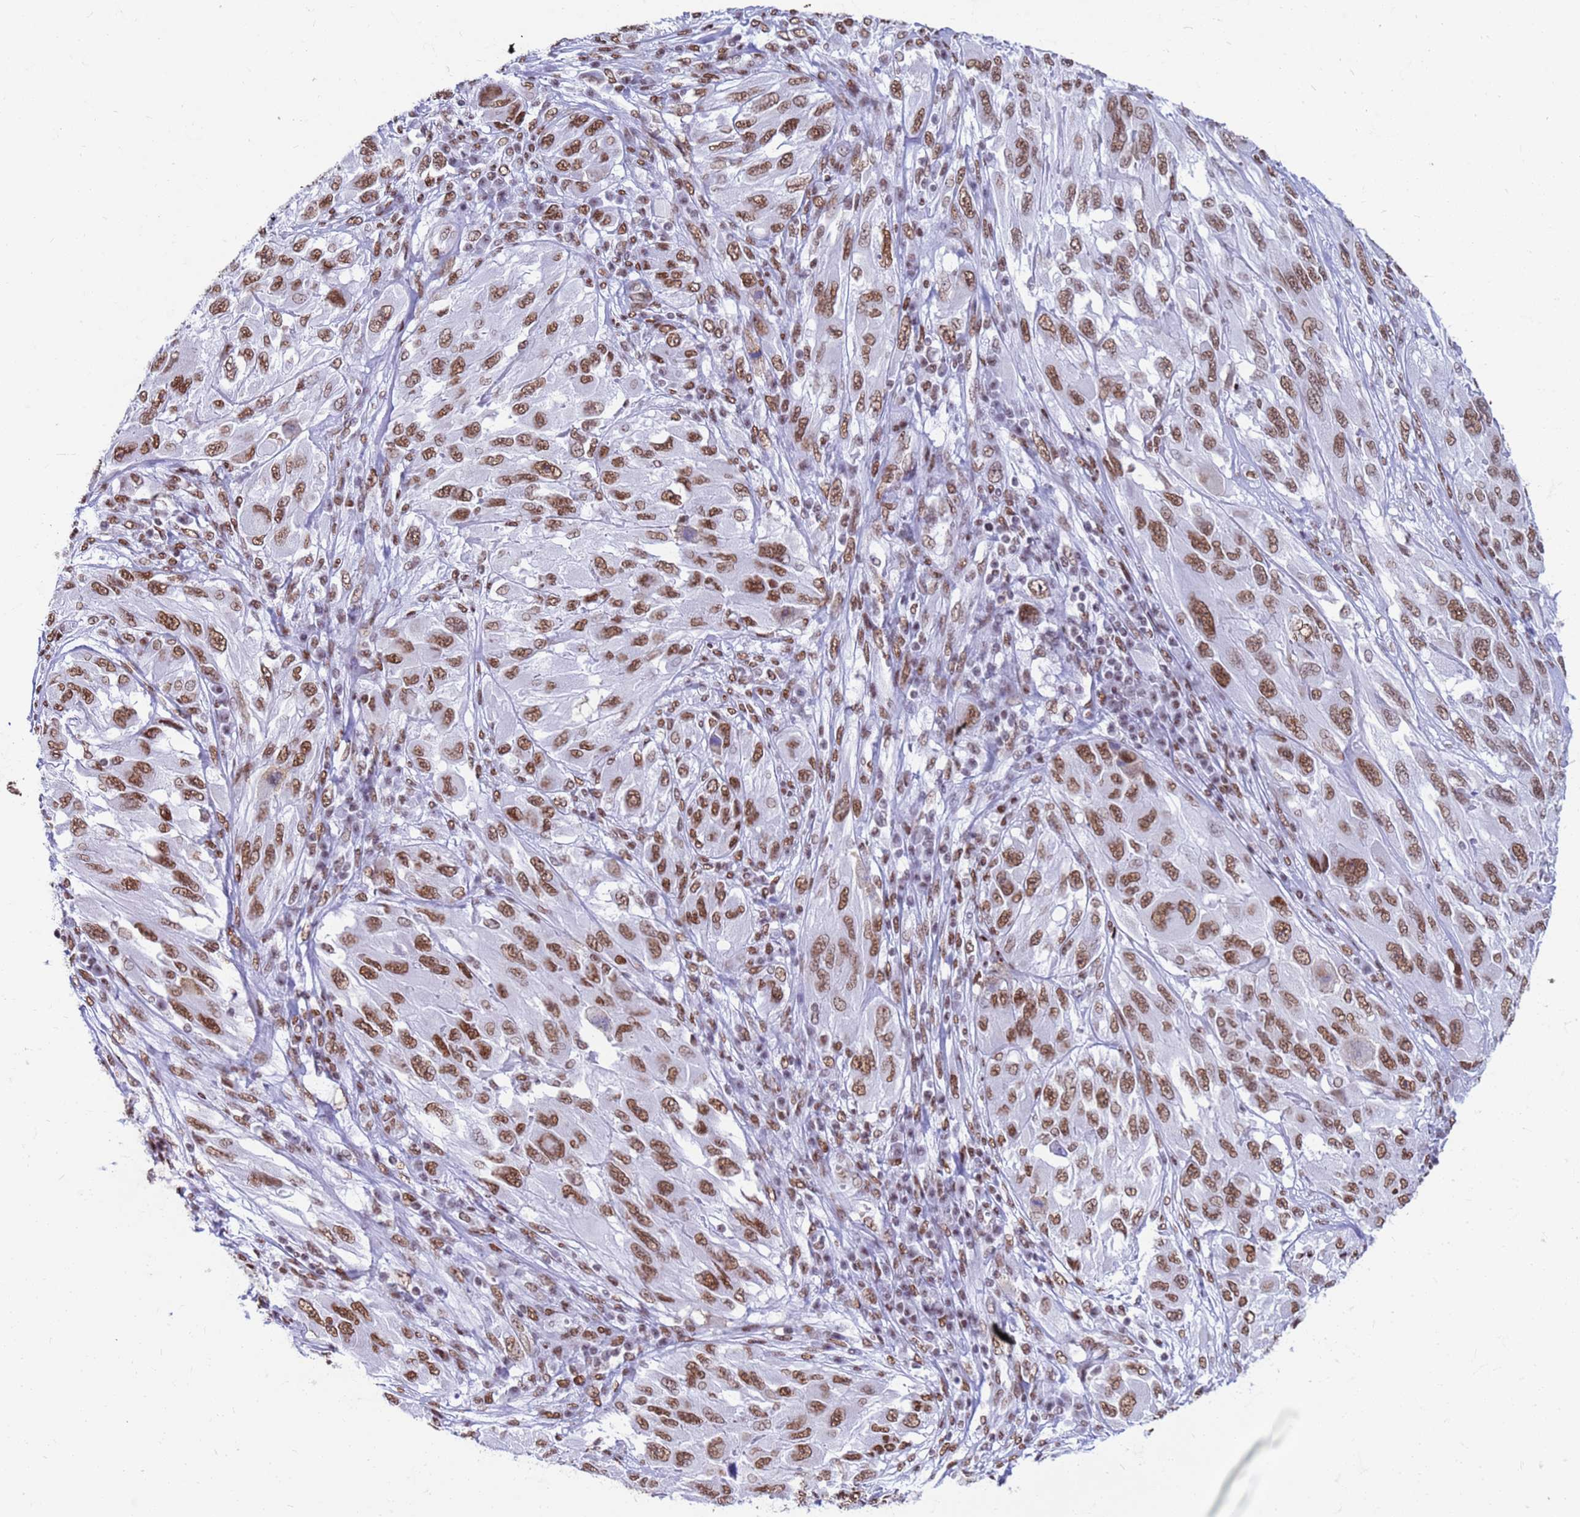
{"staining": {"intensity": "moderate", "quantity": ">75%", "location": "nuclear"}, "tissue": "melanoma", "cell_type": "Tumor cells", "image_type": "cancer", "snomed": [{"axis": "morphology", "description": "Malignant melanoma, NOS"}, {"axis": "topography", "description": "Skin"}], "caption": "IHC staining of malignant melanoma, which demonstrates medium levels of moderate nuclear positivity in about >75% of tumor cells indicating moderate nuclear protein expression. The staining was performed using DAB (3,3'-diaminobenzidine) (brown) for protein detection and nuclei were counterstained in hematoxylin (blue).", "gene": "FAM170B", "patient": {"sex": "female", "age": 91}}